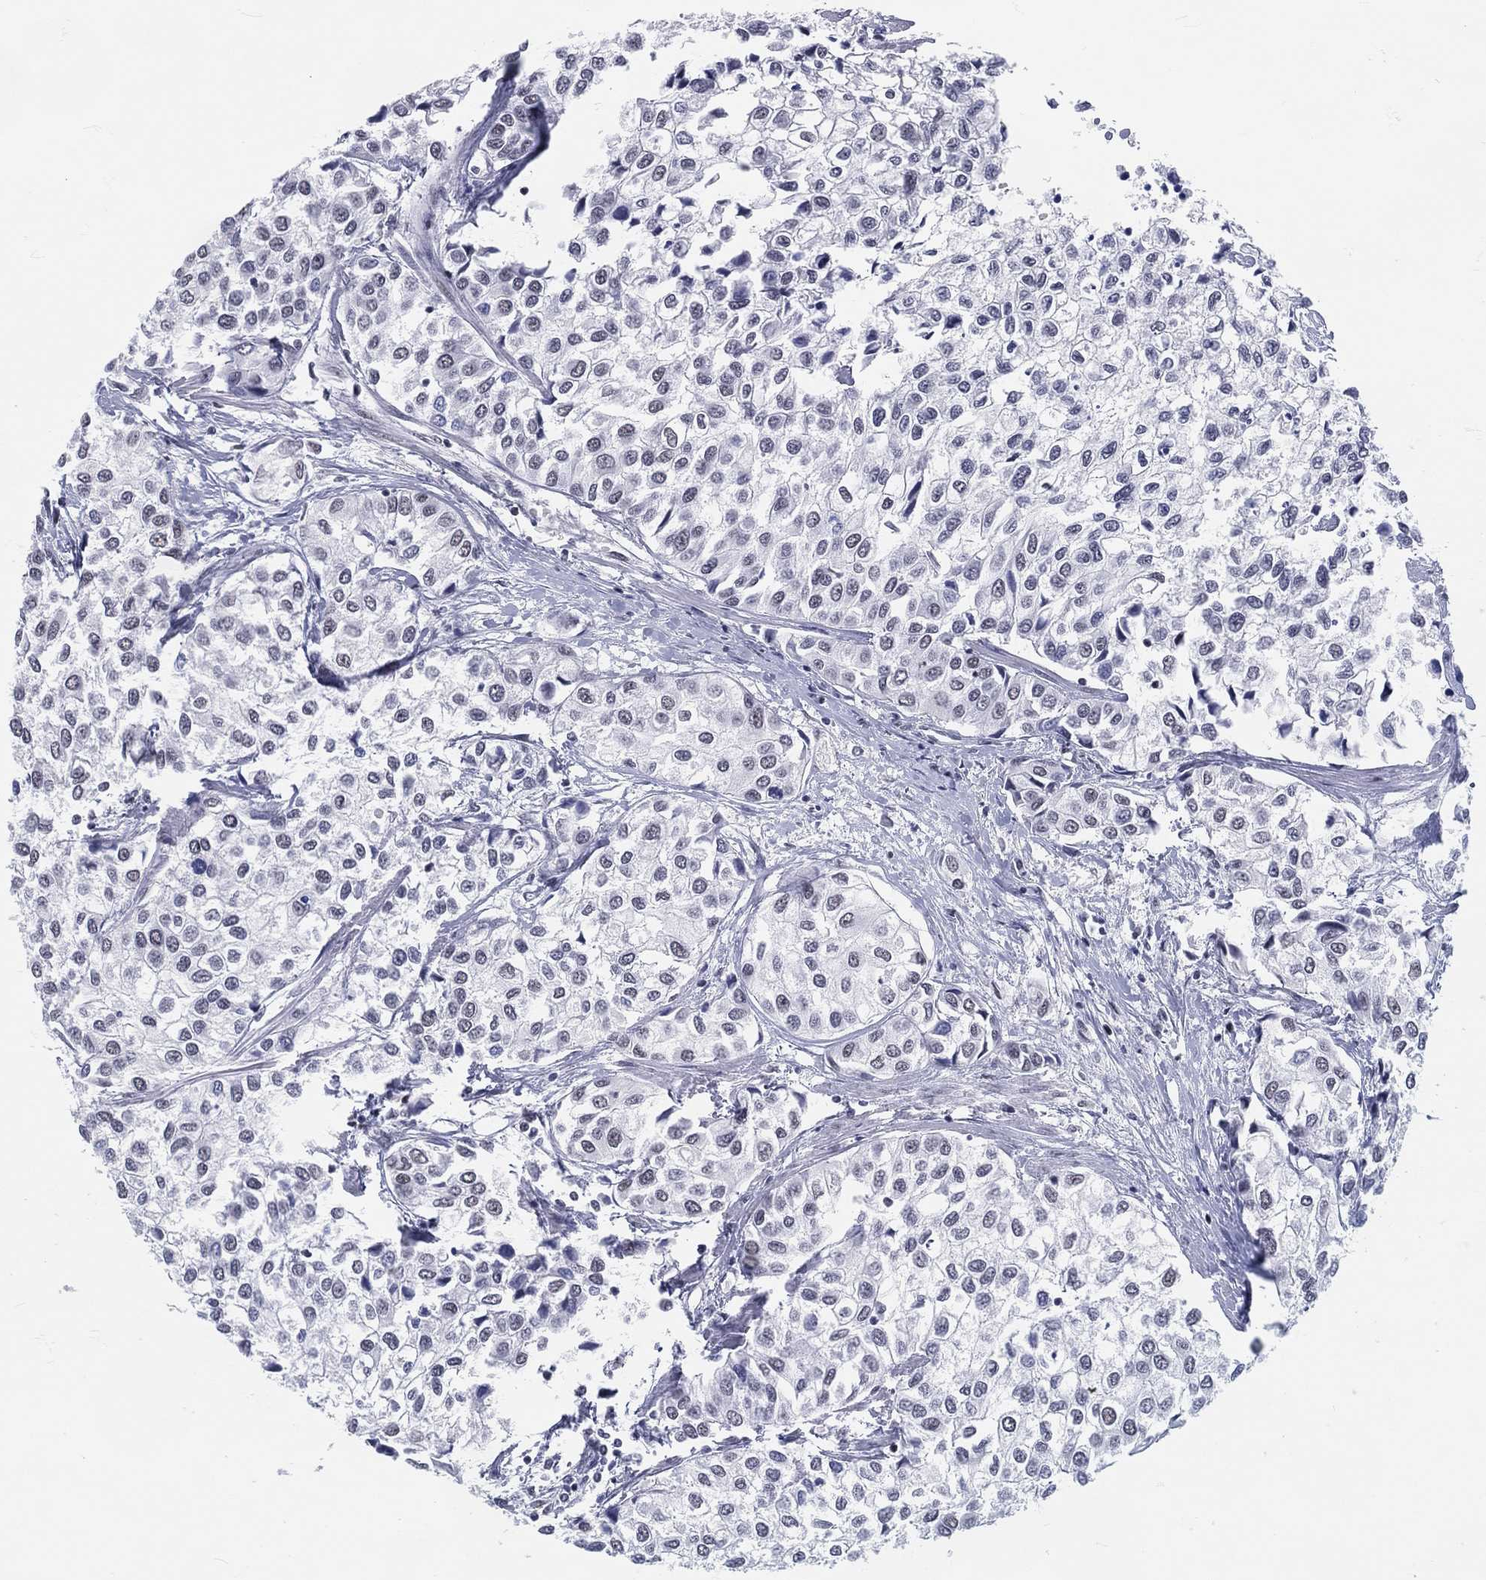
{"staining": {"intensity": "negative", "quantity": "none", "location": "none"}, "tissue": "urothelial cancer", "cell_type": "Tumor cells", "image_type": "cancer", "snomed": [{"axis": "morphology", "description": "Urothelial carcinoma, High grade"}, {"axis": "topography", "description": "Urinary bladder"}], "caption": "An immunohistochemistry (IHC) micrograph of urothelial cancer is shown. There is no staining in tumor cells of urothelial cancer. Brightfield microscopy of IHC stained with DAB (3,3'-diaminobenzidine) (brown) and hematoxylin (blue), captured at high magnification.", "gene": "MAPK8IP1", "patient": {"sex": "male", "age": 73}}